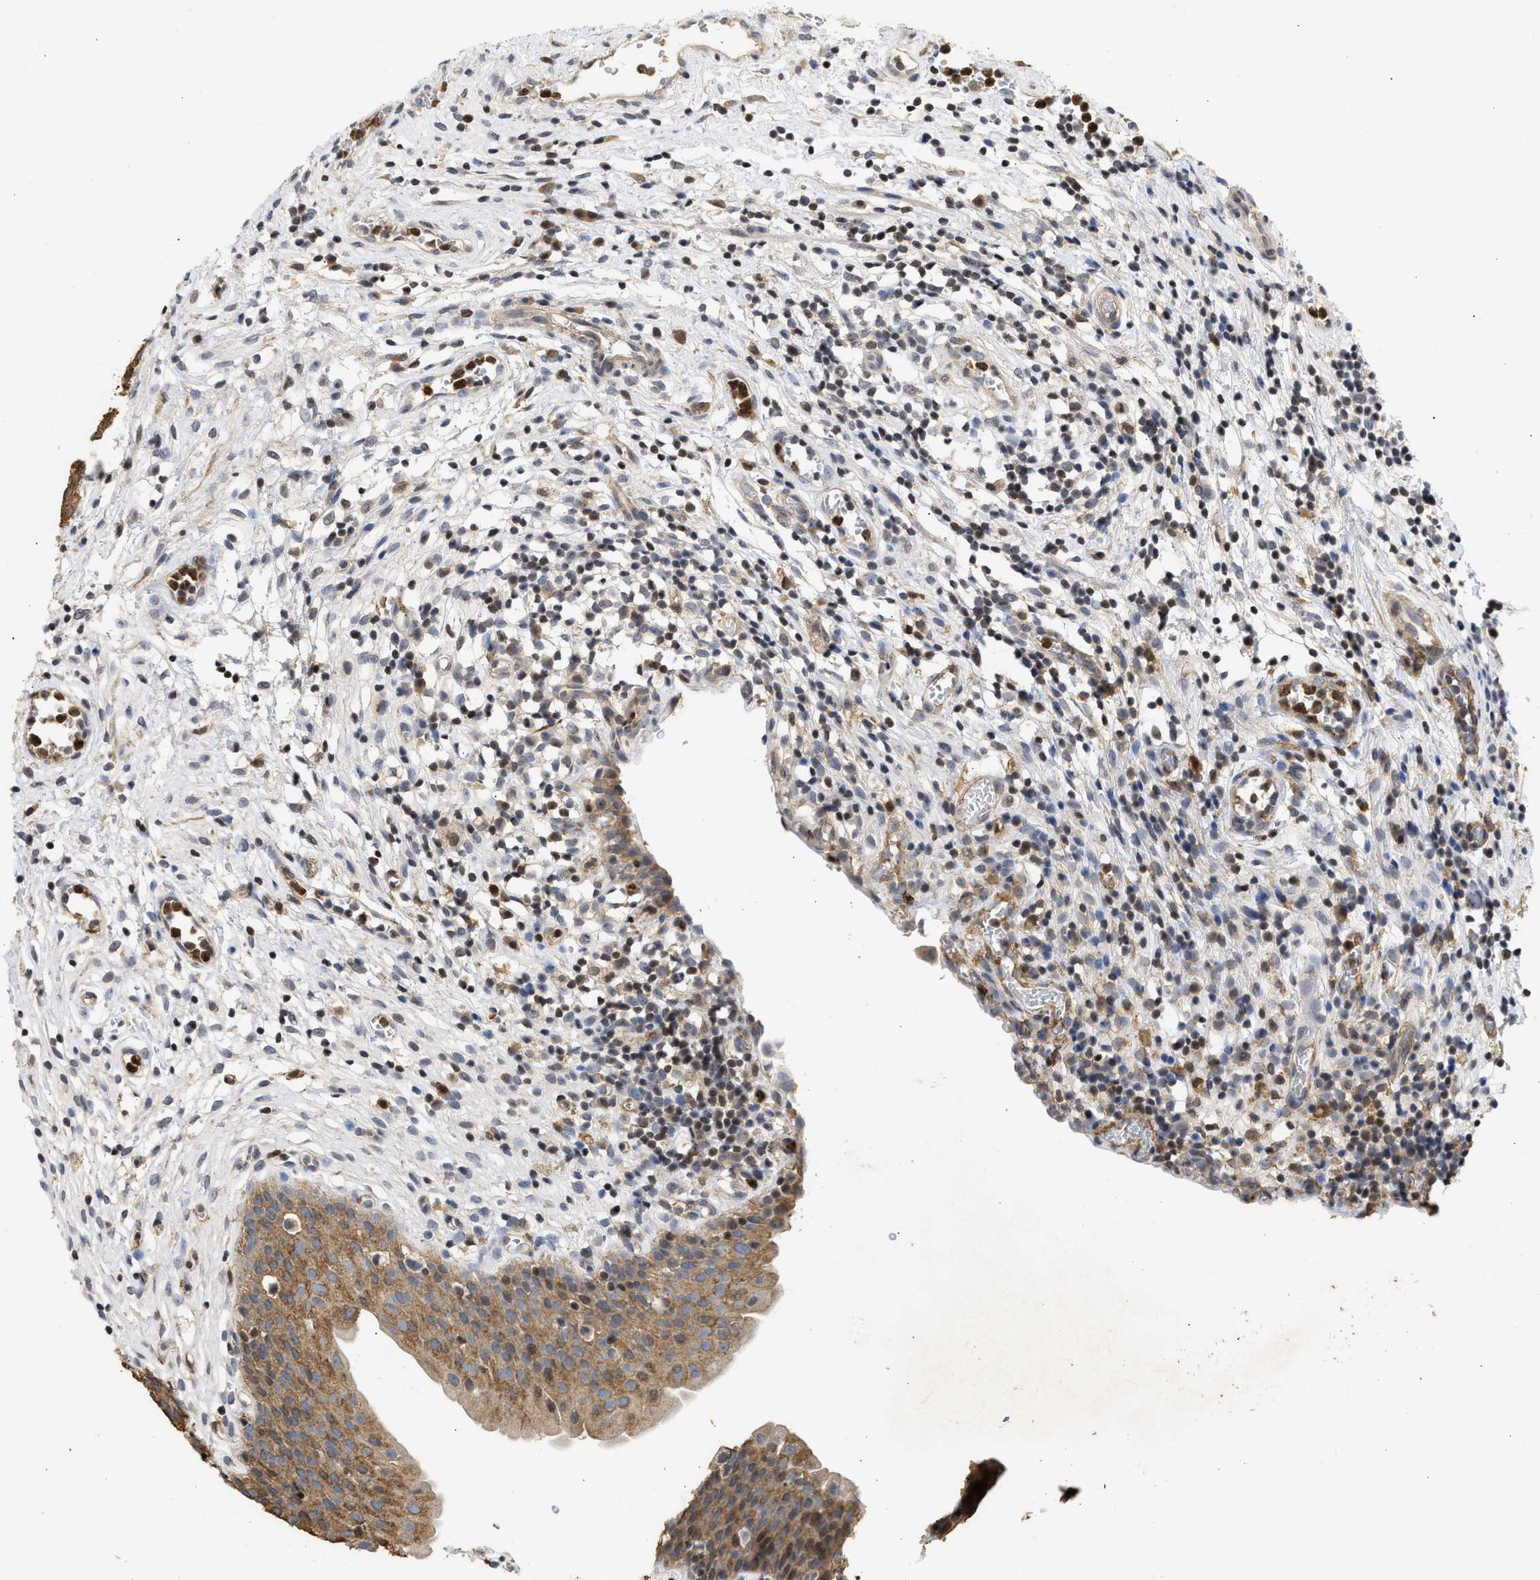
{"staining": {"intensity": "moderate", "quantity": ">75%", "location": "cytoplasmic/membranous,nuclear"}, "tissue": "urinary bladder", "cell_type": "Urothelial cells", "image_type": "normal", "snomed": [{"axis": "morphology", "description": "Normal tissue, NOS"}, {"axis": "topography", "description": "Urinary bladder"}], "caption": "Urothelial cells reveal medium levels of moderate cytoplasmic/membranous,nuclear staining in approximately >75% of cells in benign human urinary bladder.", "gene": "ENSG00000142539", "patient": {"sex": "male", "age": 37}}